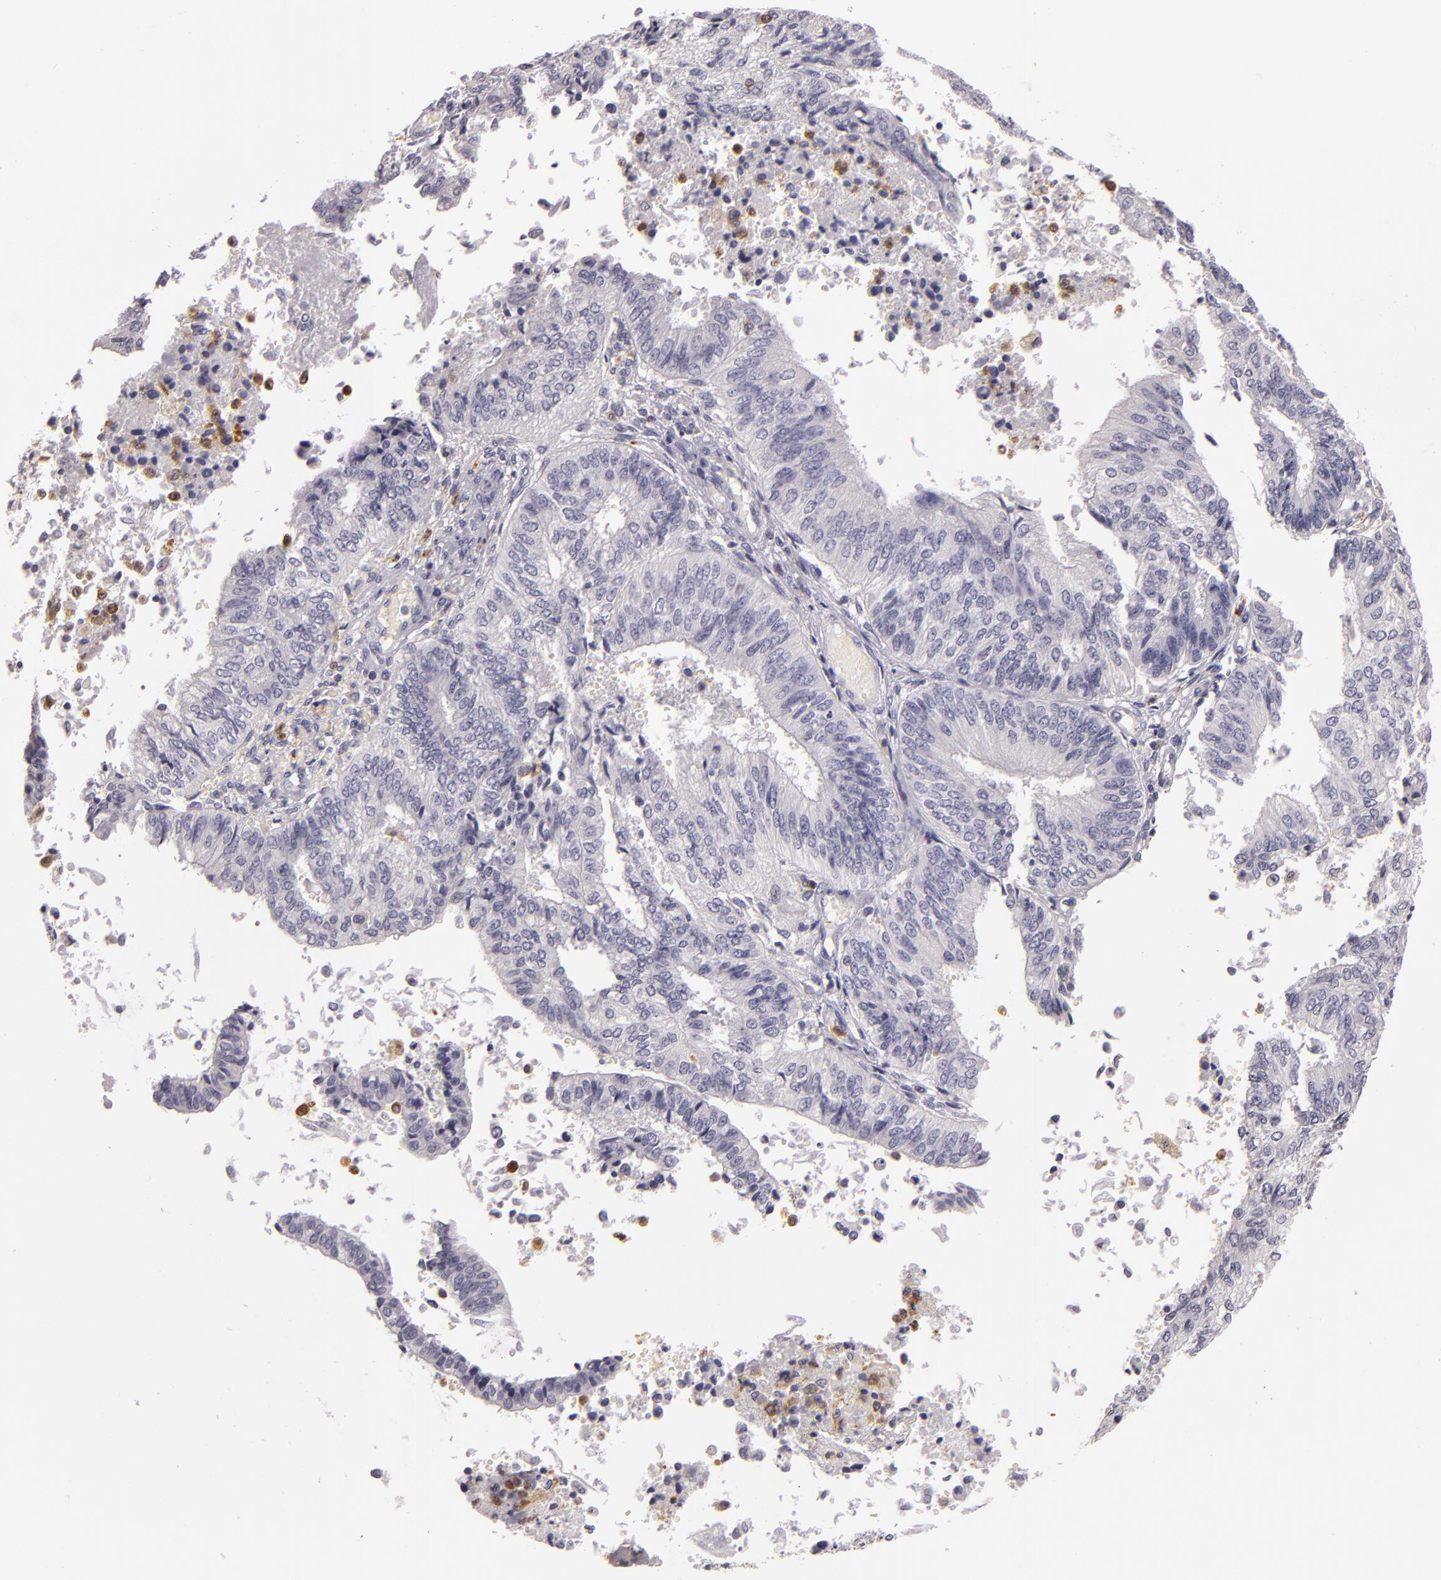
{"staining": {"intensity": "negative", "quantity": "none", "location": "none"}, "tissue": "endometrial cancer", "cell_type": "Tumor cells", "image_type": "cancer", "snomed": [{"axis": "morphology", "description": "Adenocarcinoma, NOS"}, {"axis": "topography", "description": "Endometrium"}], "caption": "High magnification brightfield microscopy of endometrial cancer stained with DAB (3,3'-diaminobenzidine) (brown) and counterstained with hematoxylin (blue): tumor cells show no significant staining.", "gene": "TLR8", "patient": {"sex": "female", "age": 55}}